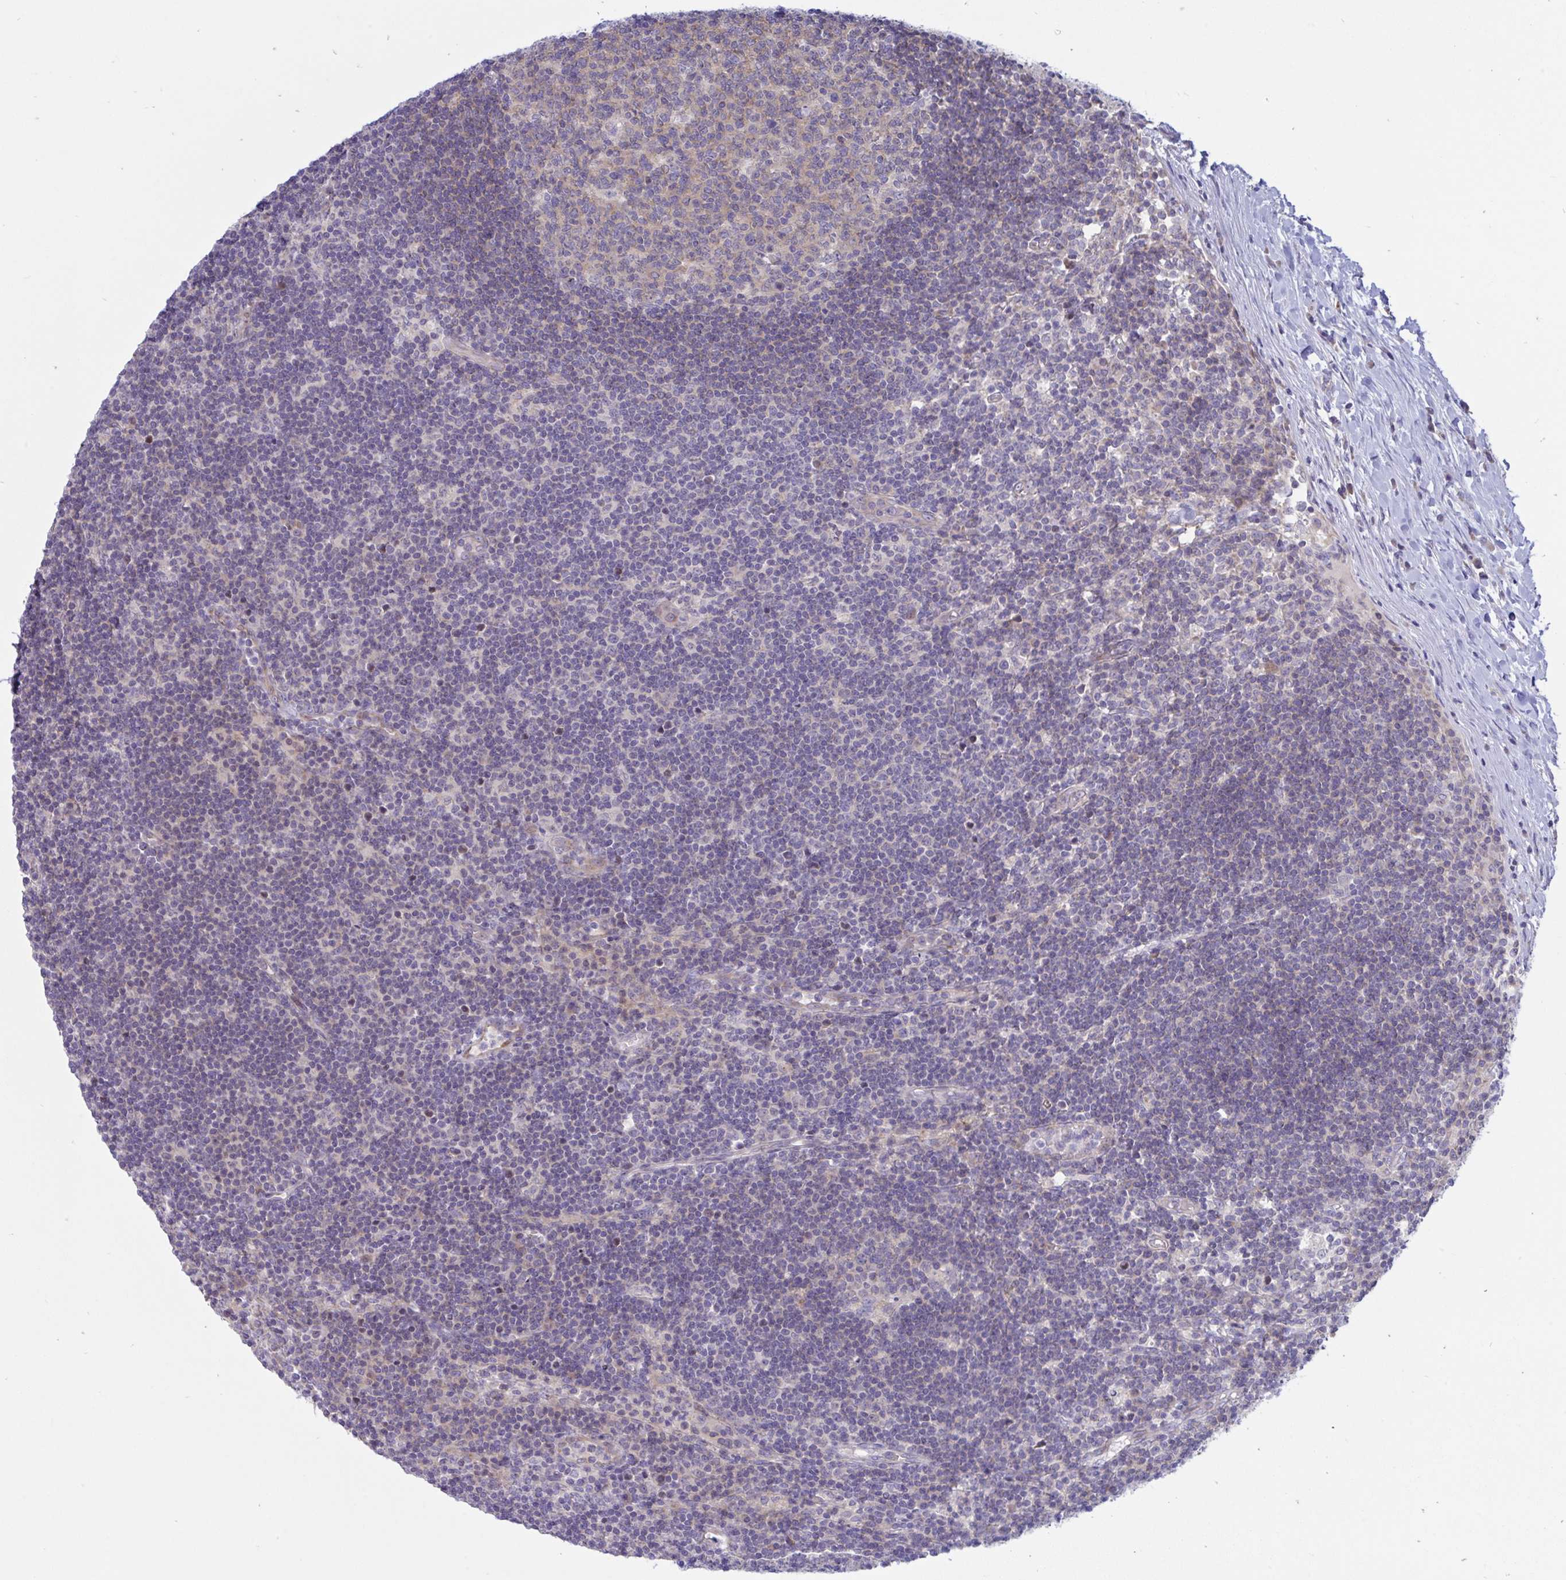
{"staining": {"intensity": "negative", "quantity": "none", "location": "none"}, "tissue": "lymph node", "cell_type": "Germinal center cells", "image_type": "normal", "snomed": [{"axis": "morphology", "description": "Normal tissue, NOS"}, {"axis": "topography", "description": "Lymph node"}], "caption": "DAB (3,3'-diaminobenzidine) immunohistochemical staining of unremarkable human lymph node exhibits no significant staining in germinal center cells.", "gene": "IL37", "patient": {"sex": "male", "age": 67}}